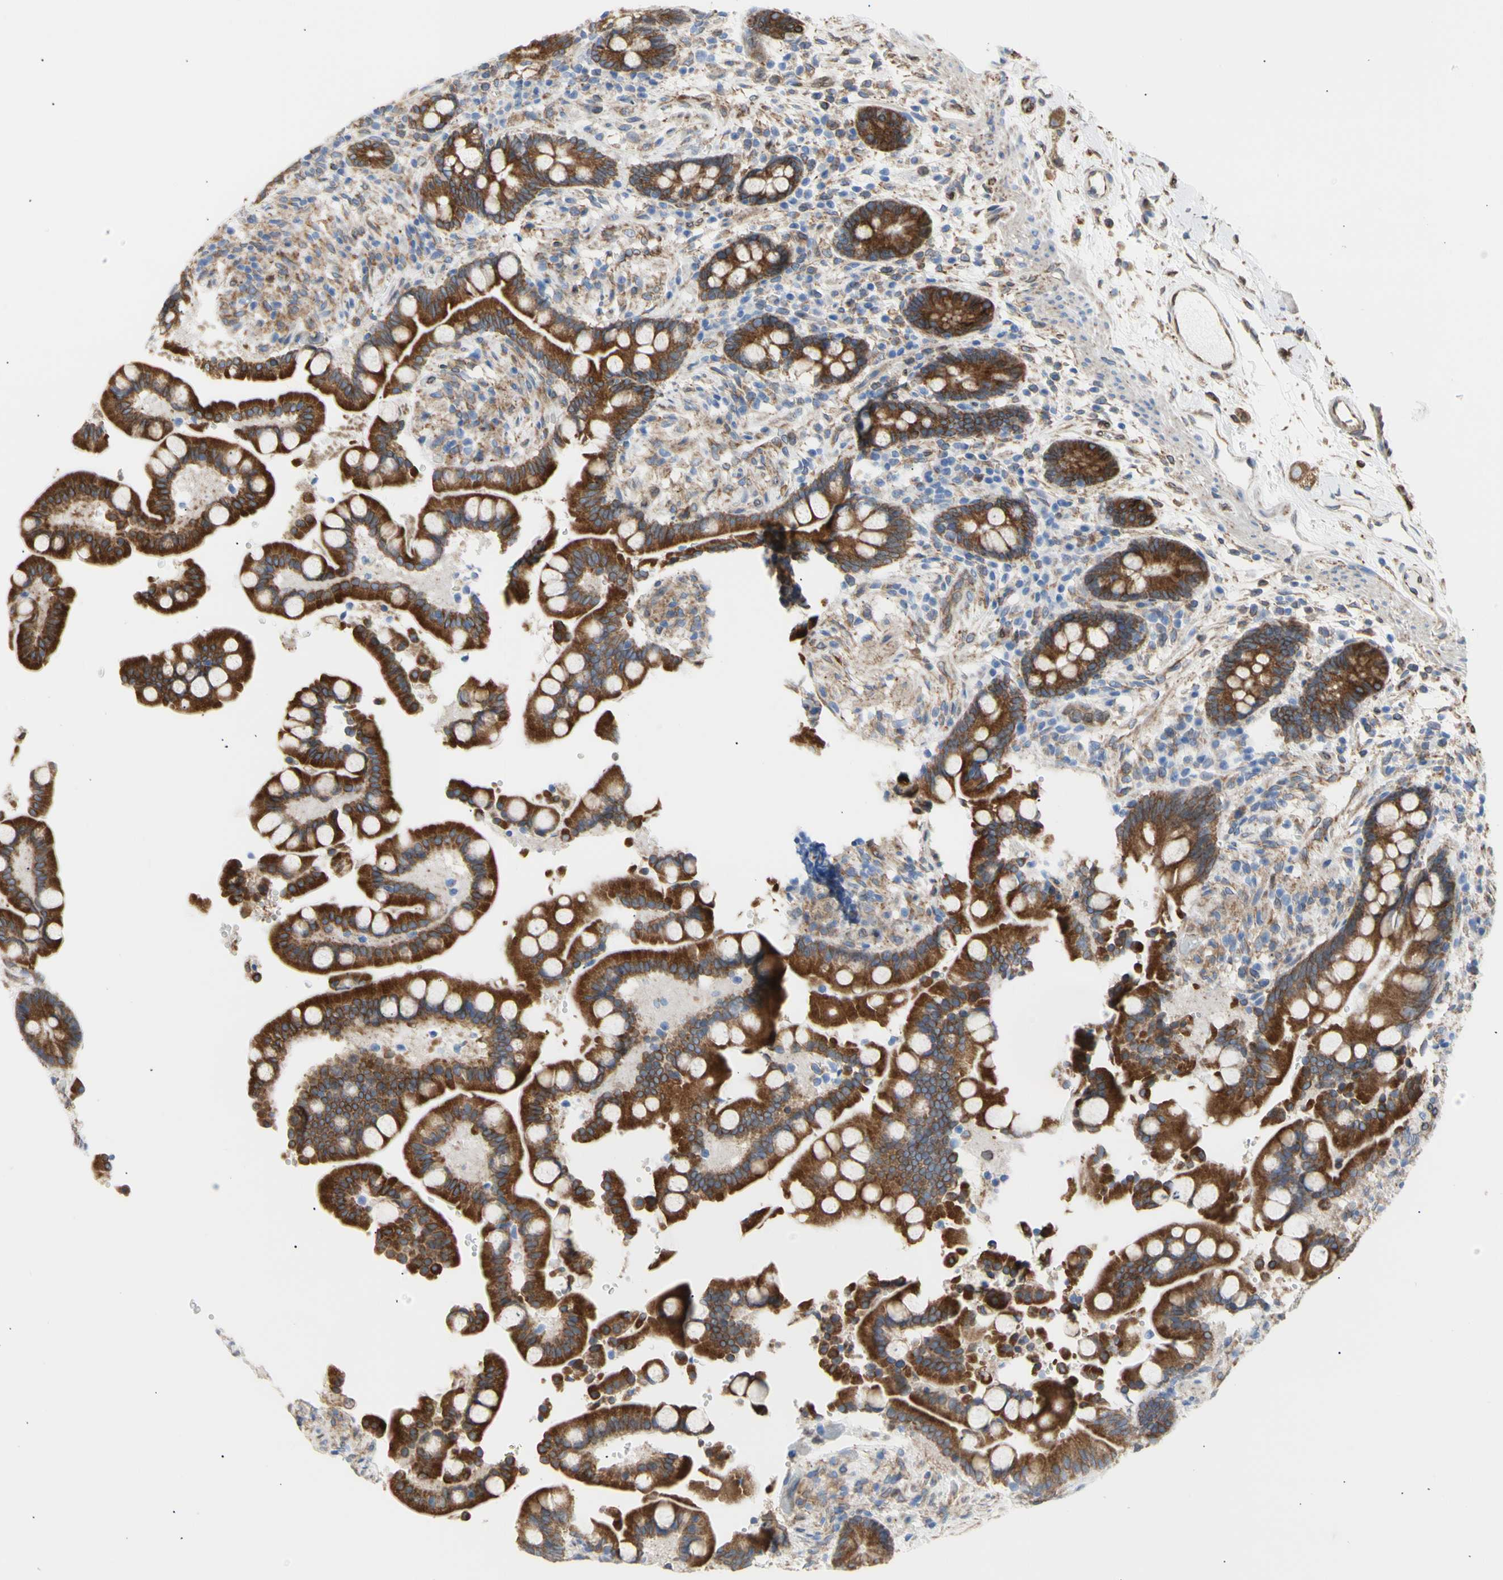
{"staining": {"intensity": "moderate", "quantity": "25%-75%", "location": "cytoplasmic/membranous"}, "tissue": "colon", "cell_type": "Endothelial cells", "image_type": "normal", "snomed": [{"axis": "morphology", "description": "Normal tissue, NOS"}, {"axis": "topography", "description": "Colon"}], "caption": "High-power microscopy captured an immunohistochemistry histopathology image of unremarkable colon, revealing moderate cytoplasmic/membranous positivity in about 25%-75% of endothelial cells. The staining was performed using DAB (3,3'-diaminobenzidine), with brown indicating positive protein expression. Nuclei are stained blue with hematoxylin.", "gene": "ERLIN1", "patient": {"sex": "male", "age": 73}}